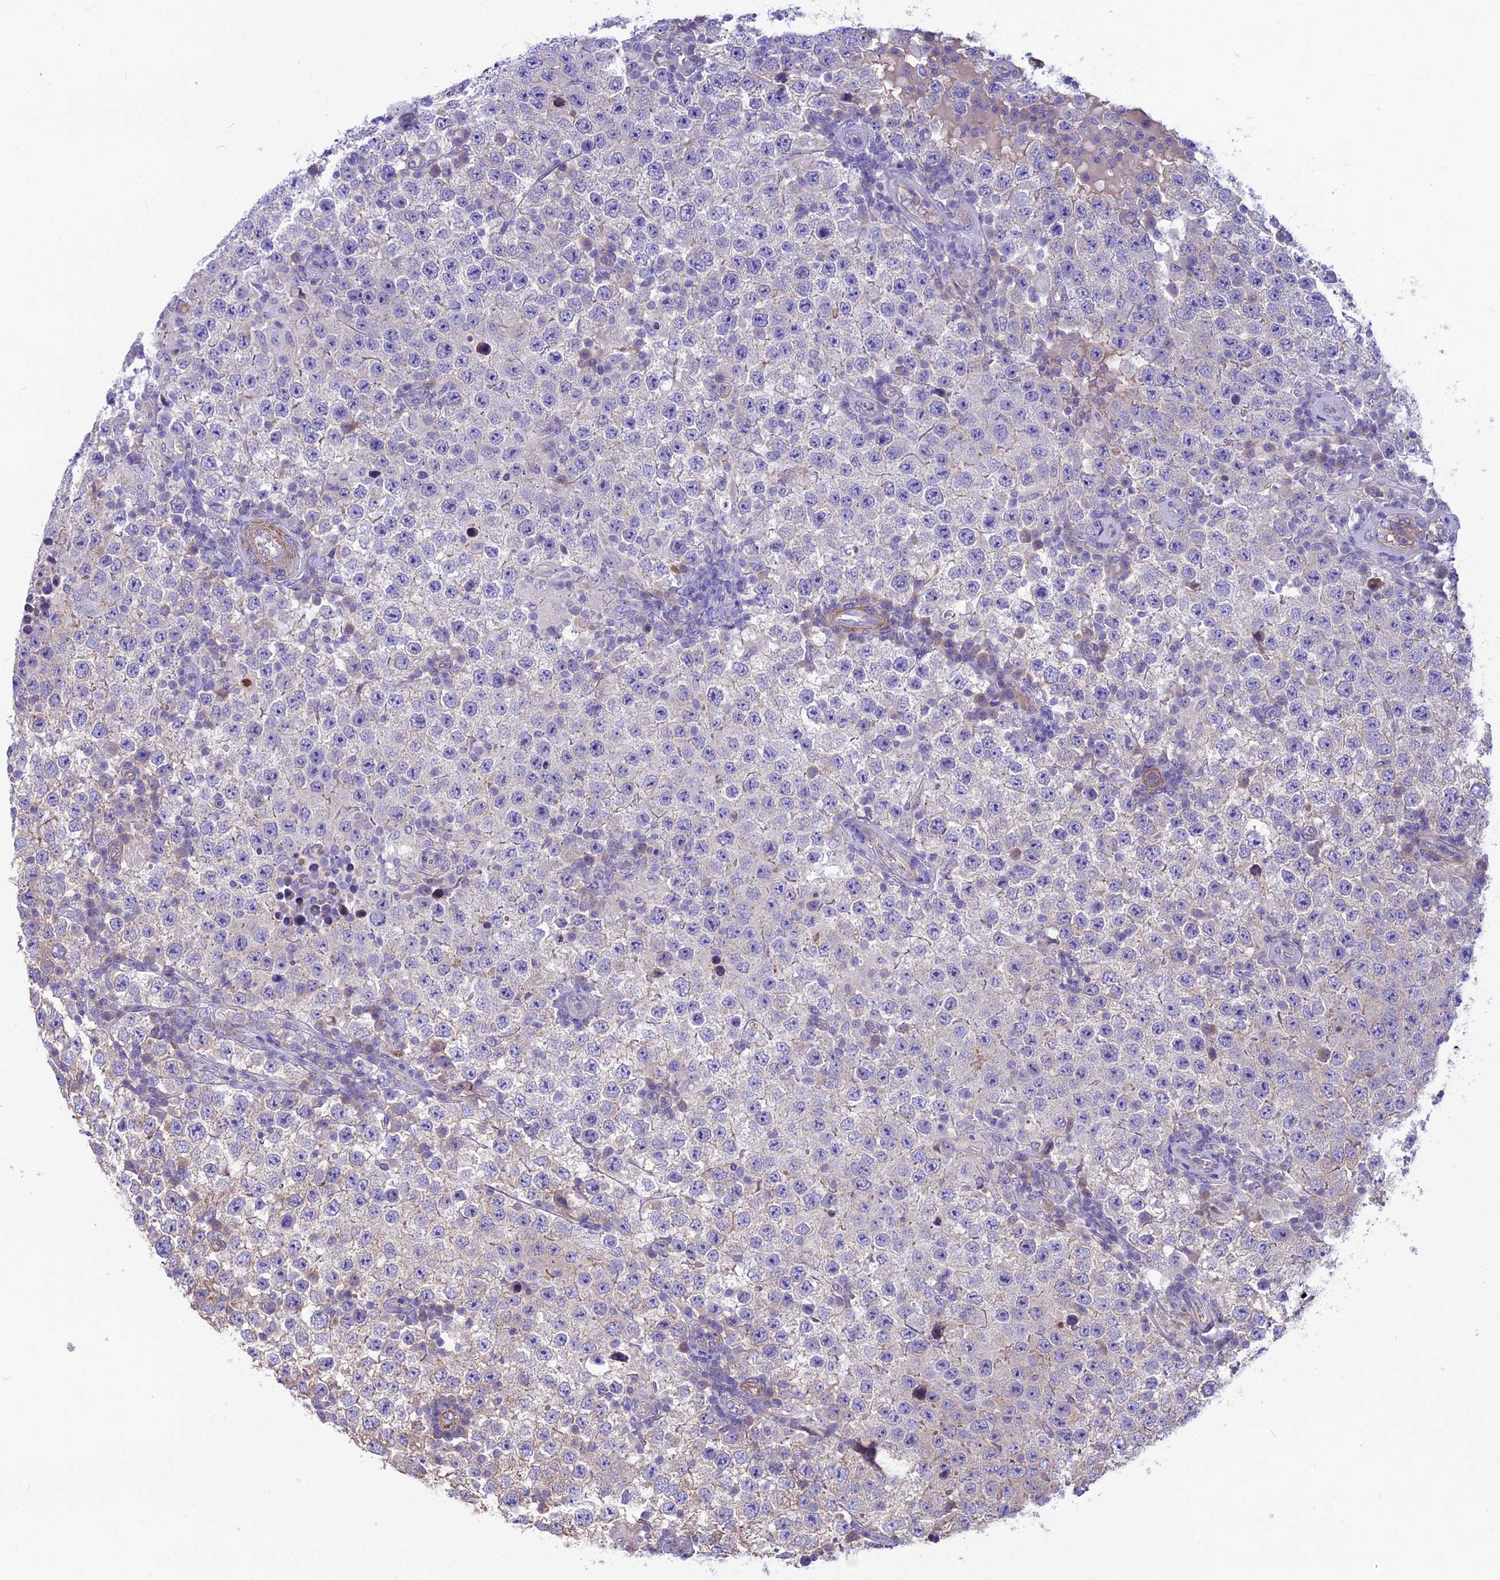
{"staining": {"intensity": "negative", "quantity": "none", "location": "none"}, "tissue": "testis cancer", "cell_type": "Tumor cells", "image_type": "cancer", "snomed": [{"axis": "morphology", "description": "Normal tissue, NOS"}, {"axis": "morphology", "description": "Urothelial carcinoma, High grade"}, {"axis": "morphology", "description": "Seminoma, NOS"}, {"axis": "morphology", "description": "Carcinoma, Embryonal, NOS"}, {"axis": "topography", "description": "Urinary bladder"}, {"axis": "topography", "description": "Testis"}], "caption": "IHC of human embryonal carcinoma (testis) shows no staining in tumor cells.", "gene": "ANO3", "patient": {"sex": "male", "age": 41}}